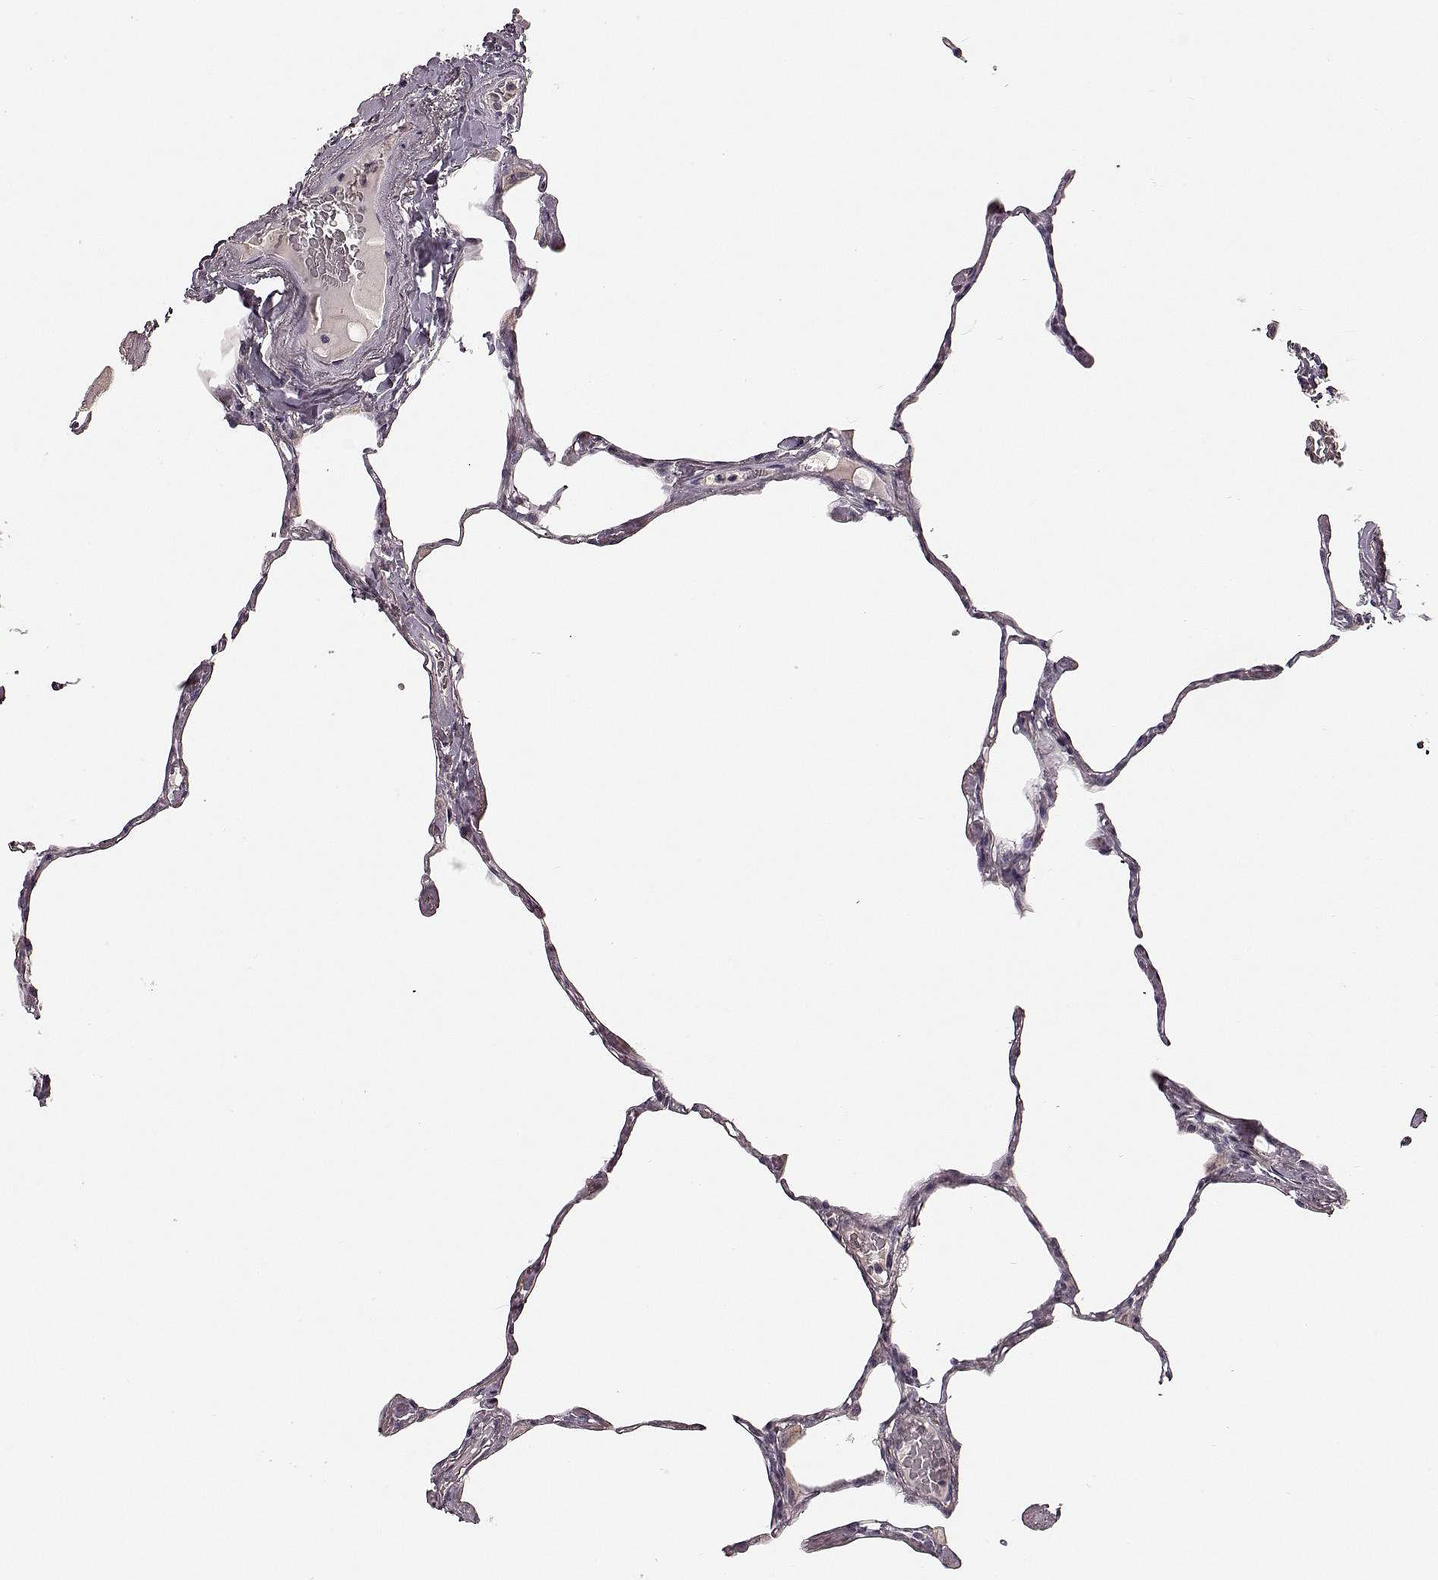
{"staining": {"intensity": "negative", "quantity": "none", "location": "none"}, "tissue": "lung", "cell_type": "Alveolar cells", "image_type": "normal", "snomed": [{"axis": "morphology", "description": "Normal tissue, NOS"}, {"axis": "topography", "description": "Lung"}], "caption": "A micrograph of human lung is negative for staining in alveolar cells. (Brightfield microscopy of DAB (3,3'-diaminobenzidine) immunohistochemistry (IHC) at high magnification).", "gene": "MIA", "patient": {"sex": "male", "age": 65}}